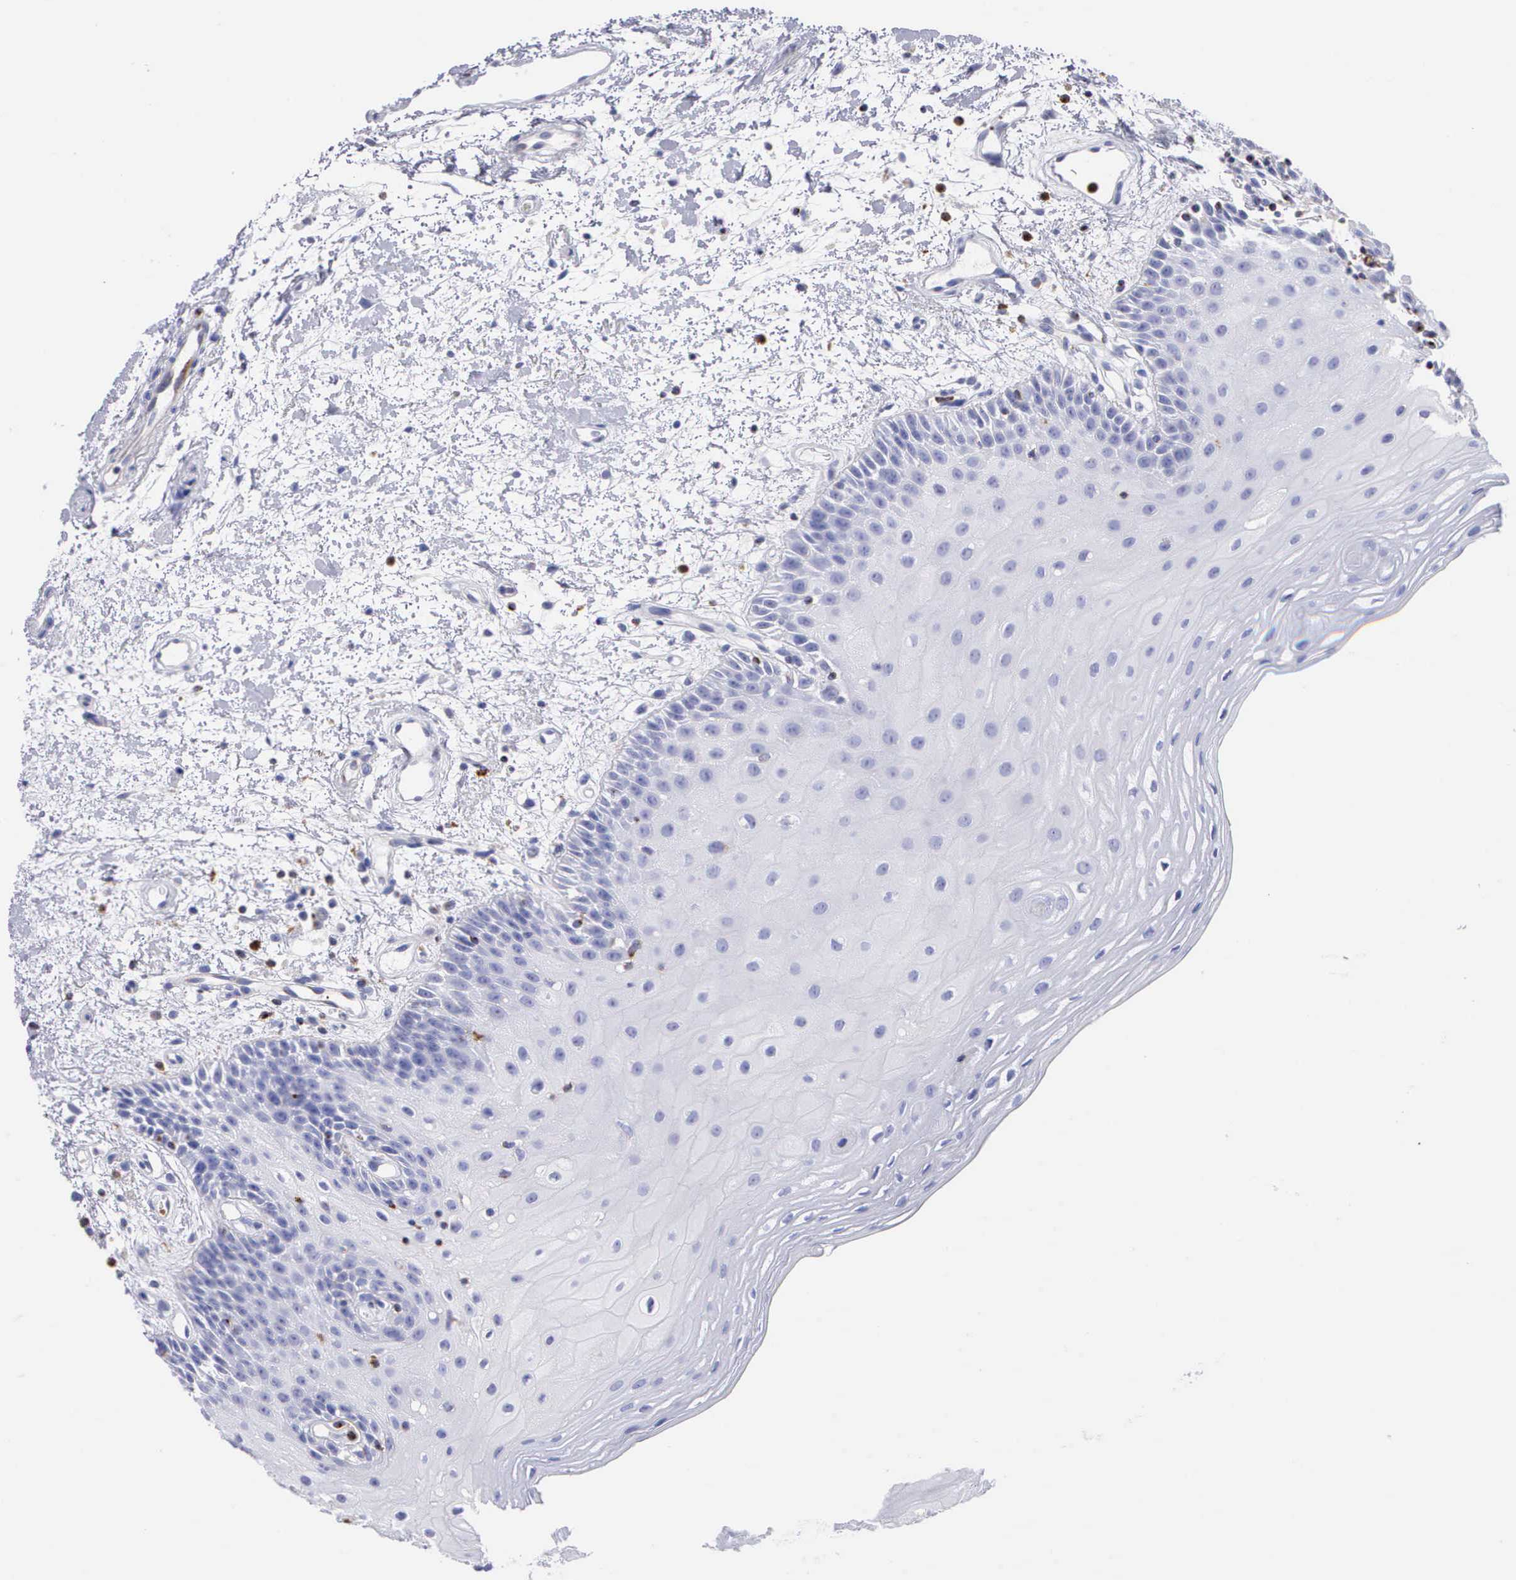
{"staining": {"intensity": "negative", "quantity": "none", "location": "none"}, "tissue": "oral mucosa", "cell_type": "Squamous epithelial cells", "image_type": "normal", "snomed": [{"axis": "morphology", "description": "Normal tissue, NOS"}, {"axis": "topography", "description": "Oral tissue"}], "caption": "Immunohistochemical staining of benign human oral mucosa exhibits no significant positivity in squamous epithelial cells.", "gene": "SRGN", "patient": {"sex": "female", "age": 79}}